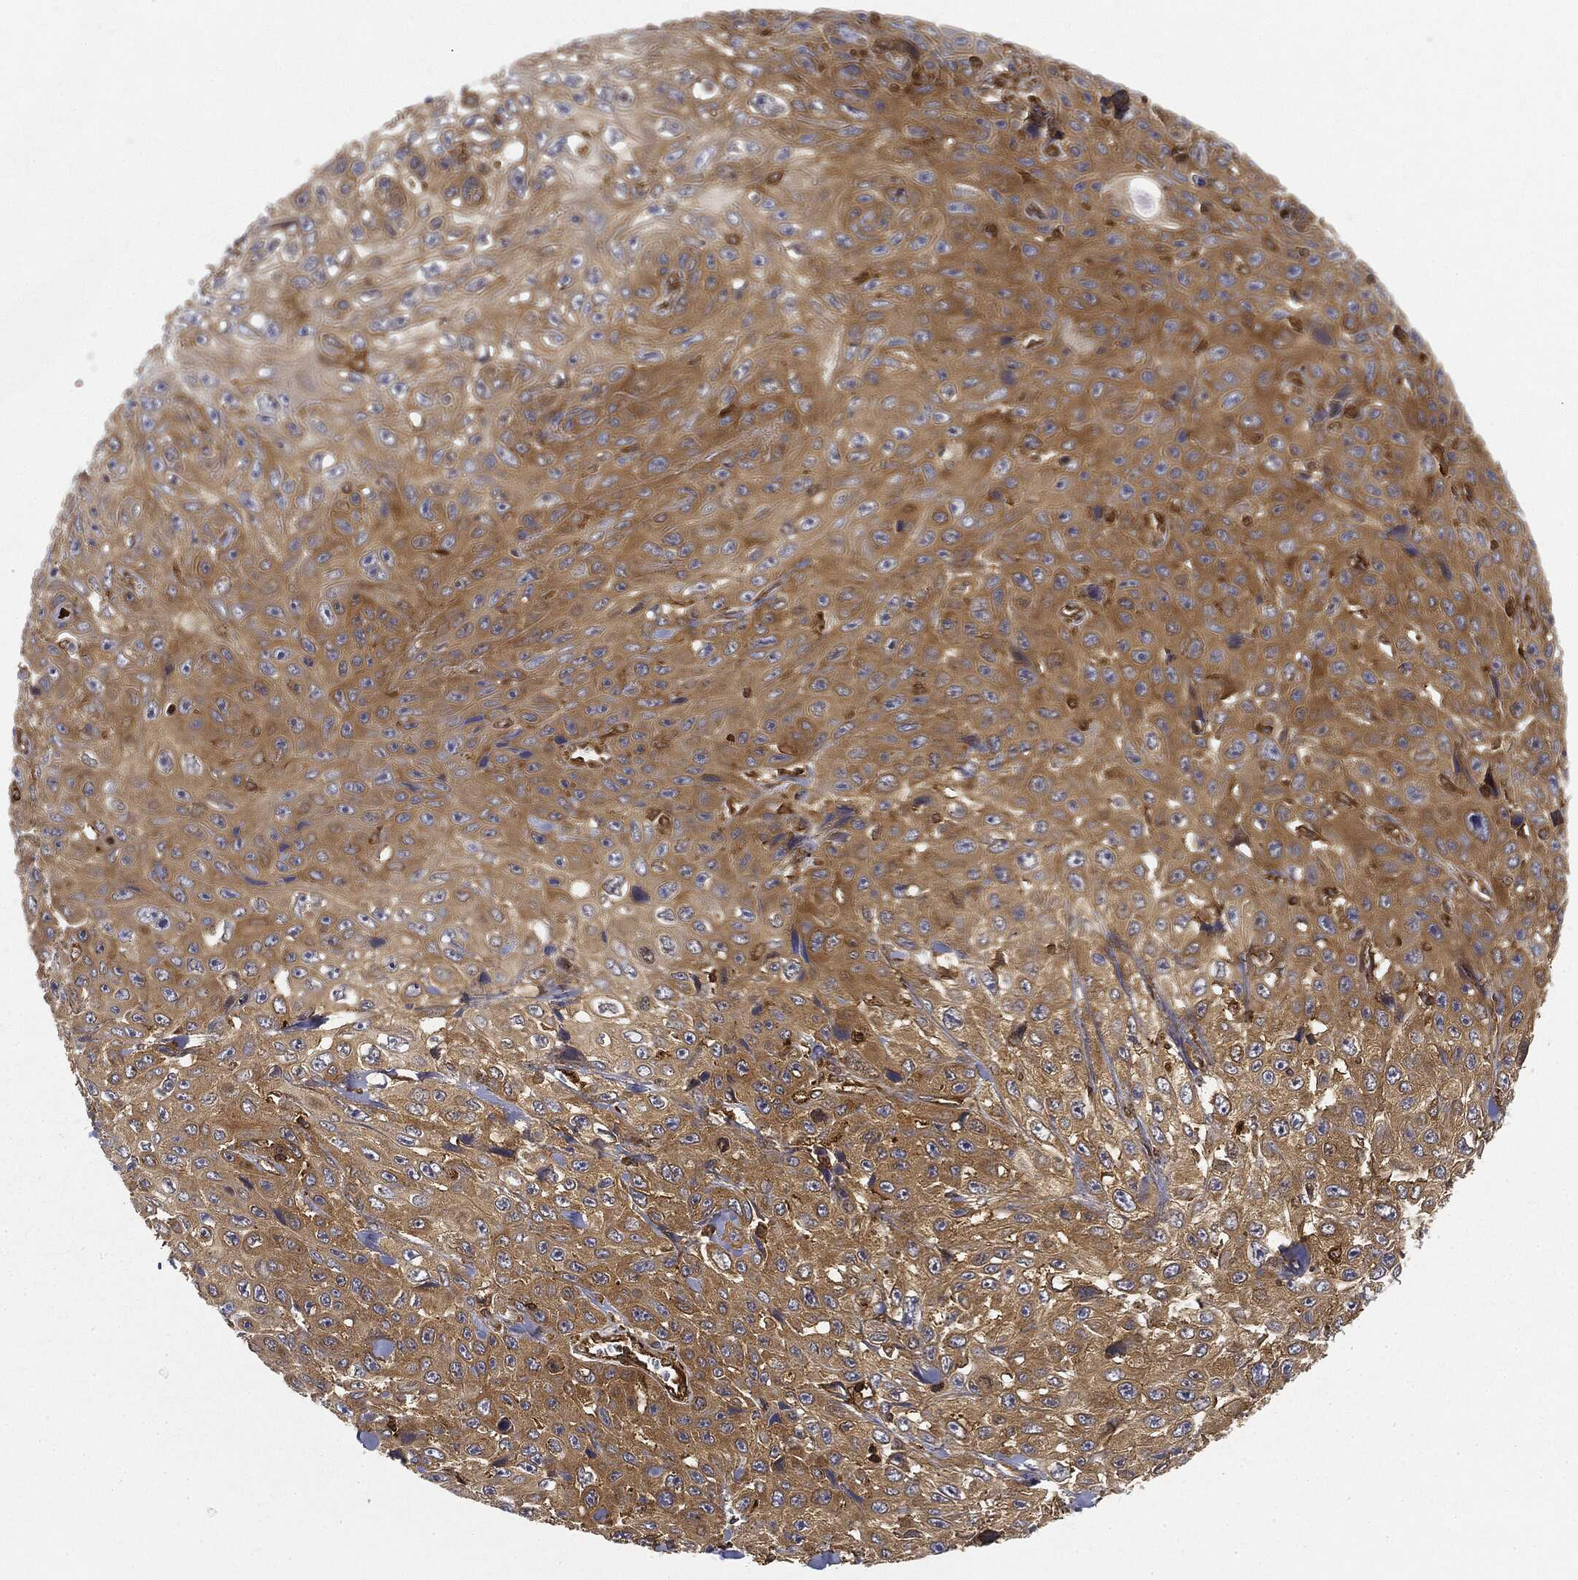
{"staining": {"intensity": "strong", "quantity": "<25%", "location": "cytoplasmic/membranous"}, "tissue": "skin cancer", "cell_type": "Tumor cells", "image_type": "cancer", "snomed": [{"axis": "morphology", "description": "Squamous cell carcinoma, NOS"}, {"axis": "topography", "description": "Skin"}], "caption": "Strong cytoplasmic/membranous positivity is appreciated in about <25% of tumor cells in skin cancer.", "gene": "WDR1", "patient": {"sex": "male", "age": 82}}